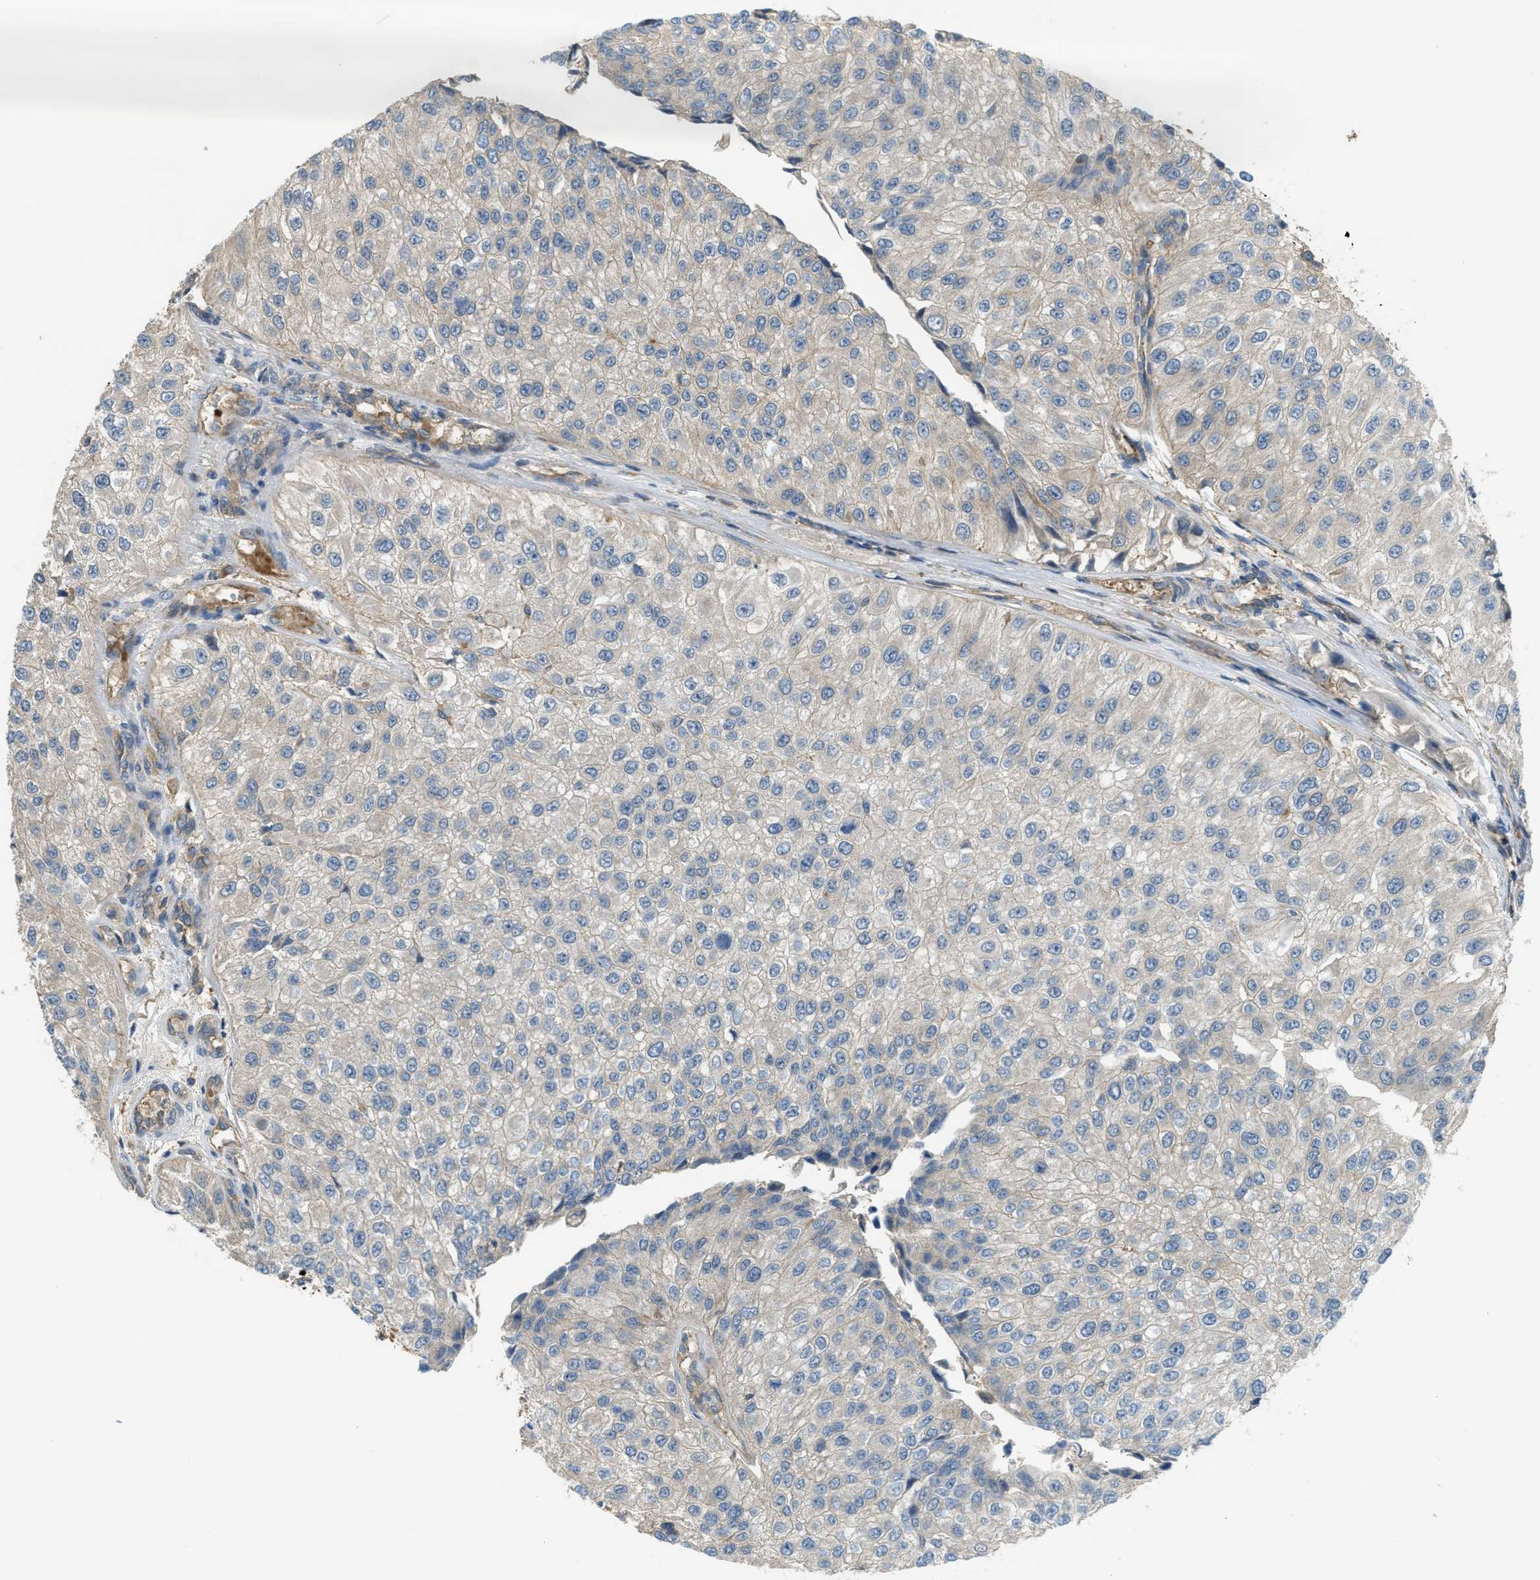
{"staining": {"intensity": "negative", "quantity": "none", "location": "none"}, "tissue": "urothelial cancer", "cell_type": "Tumor cells", "image_type": "cancer", "snomed": [{"axis": "morphology", "description": "Urothelial carcinoma, High grade"}, {"axis": "topography", "description": "Kidney"}, {"axis": "topography", "description": "Urinary bladder"}], "caption": "The immunohistochemistry image has no significant staining in tumor cells of urothelial carcinoma (high-grade) tissue.", "gene": "BAG4", "patient": {"sex": "male", "age": 77}}